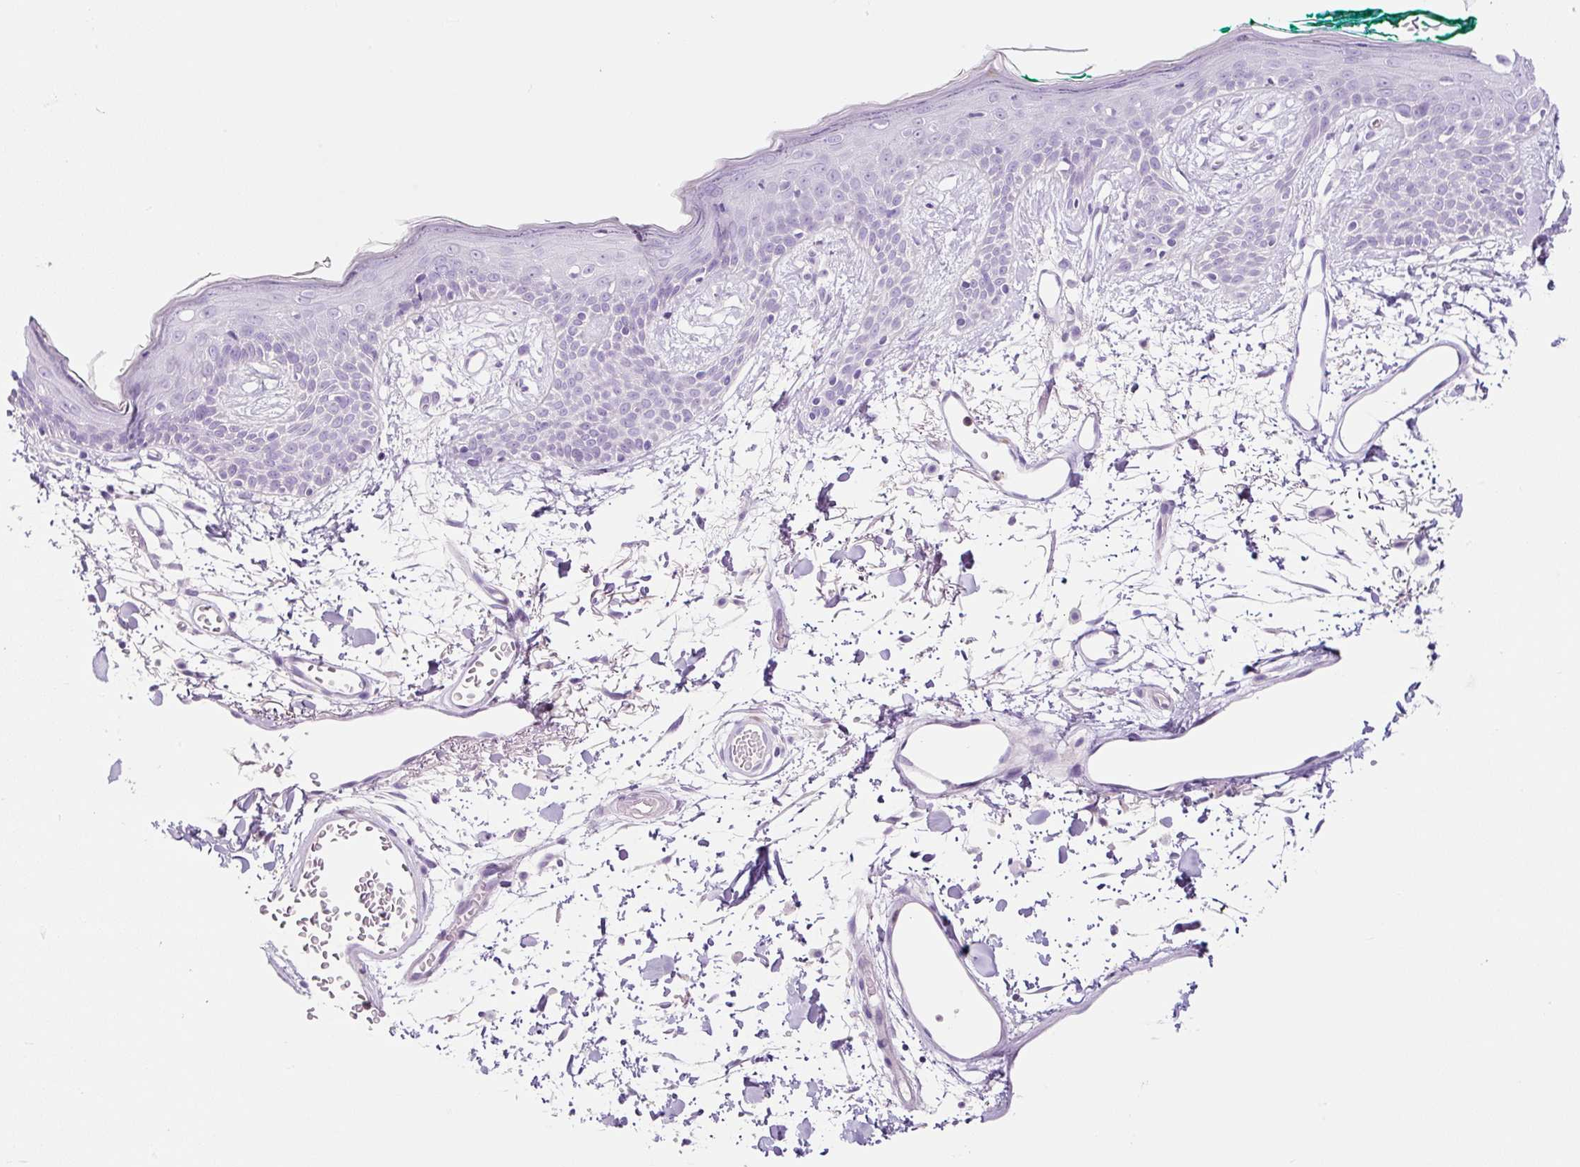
{"staining": {"intensity": "negative", "quantity": "none", "location": "none"}, "tissue": "skin", "cell_type": "Fibroblasts", "image_type": "normal", "snomed": [{"axis": "morphology", "description": "Normal tissue, NOS"}, {"axis": "topography", "description": "Skin"}], "caption": "Immunohistochemistry micrograph of benign skin stained for a protein (brown), which demonstrates no staining in fibroblasts.", "gene": "RNF212B", "patient": {"sex": "male", "age": 79}}